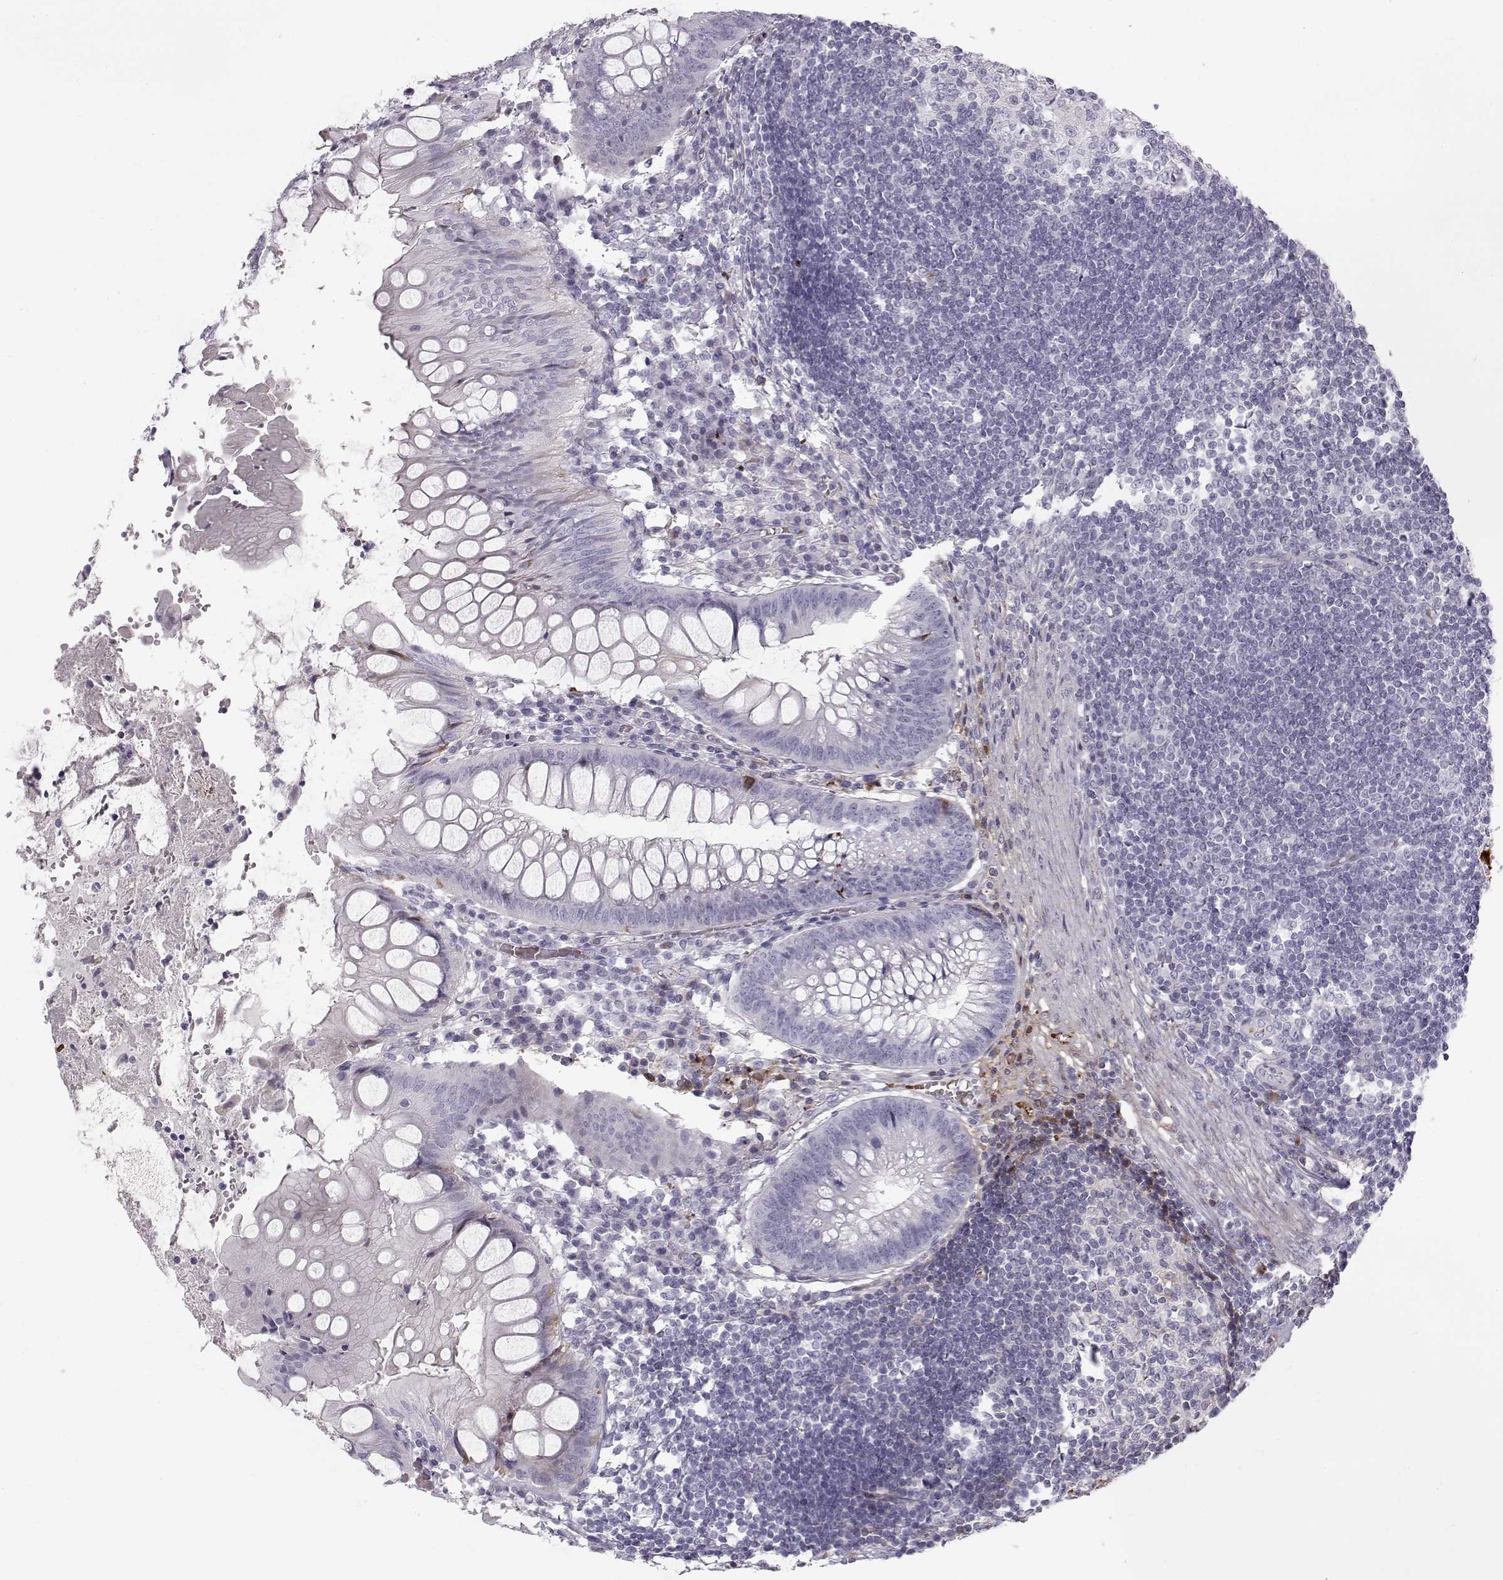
{"staining": {"intensity": "weak", "quantity": "<25%", "location": "cytoplasmic/membranous"}, "tissue": "appendix", "cell_type": "Glandular cells", "image_type": "normal", "snomed": [{"axis": "morphology", "description": "Normal tissue, NOS"}, {"axis": "morphology", "description": "Inflammation, NOS"}, {"axis": "topography", "description": "Appendix"}], "caption": "Glandular cells show no significant staining in normal appendix.", "gene": "PABPC1L2A", "patient": {"sex": "male", "age": 16}}